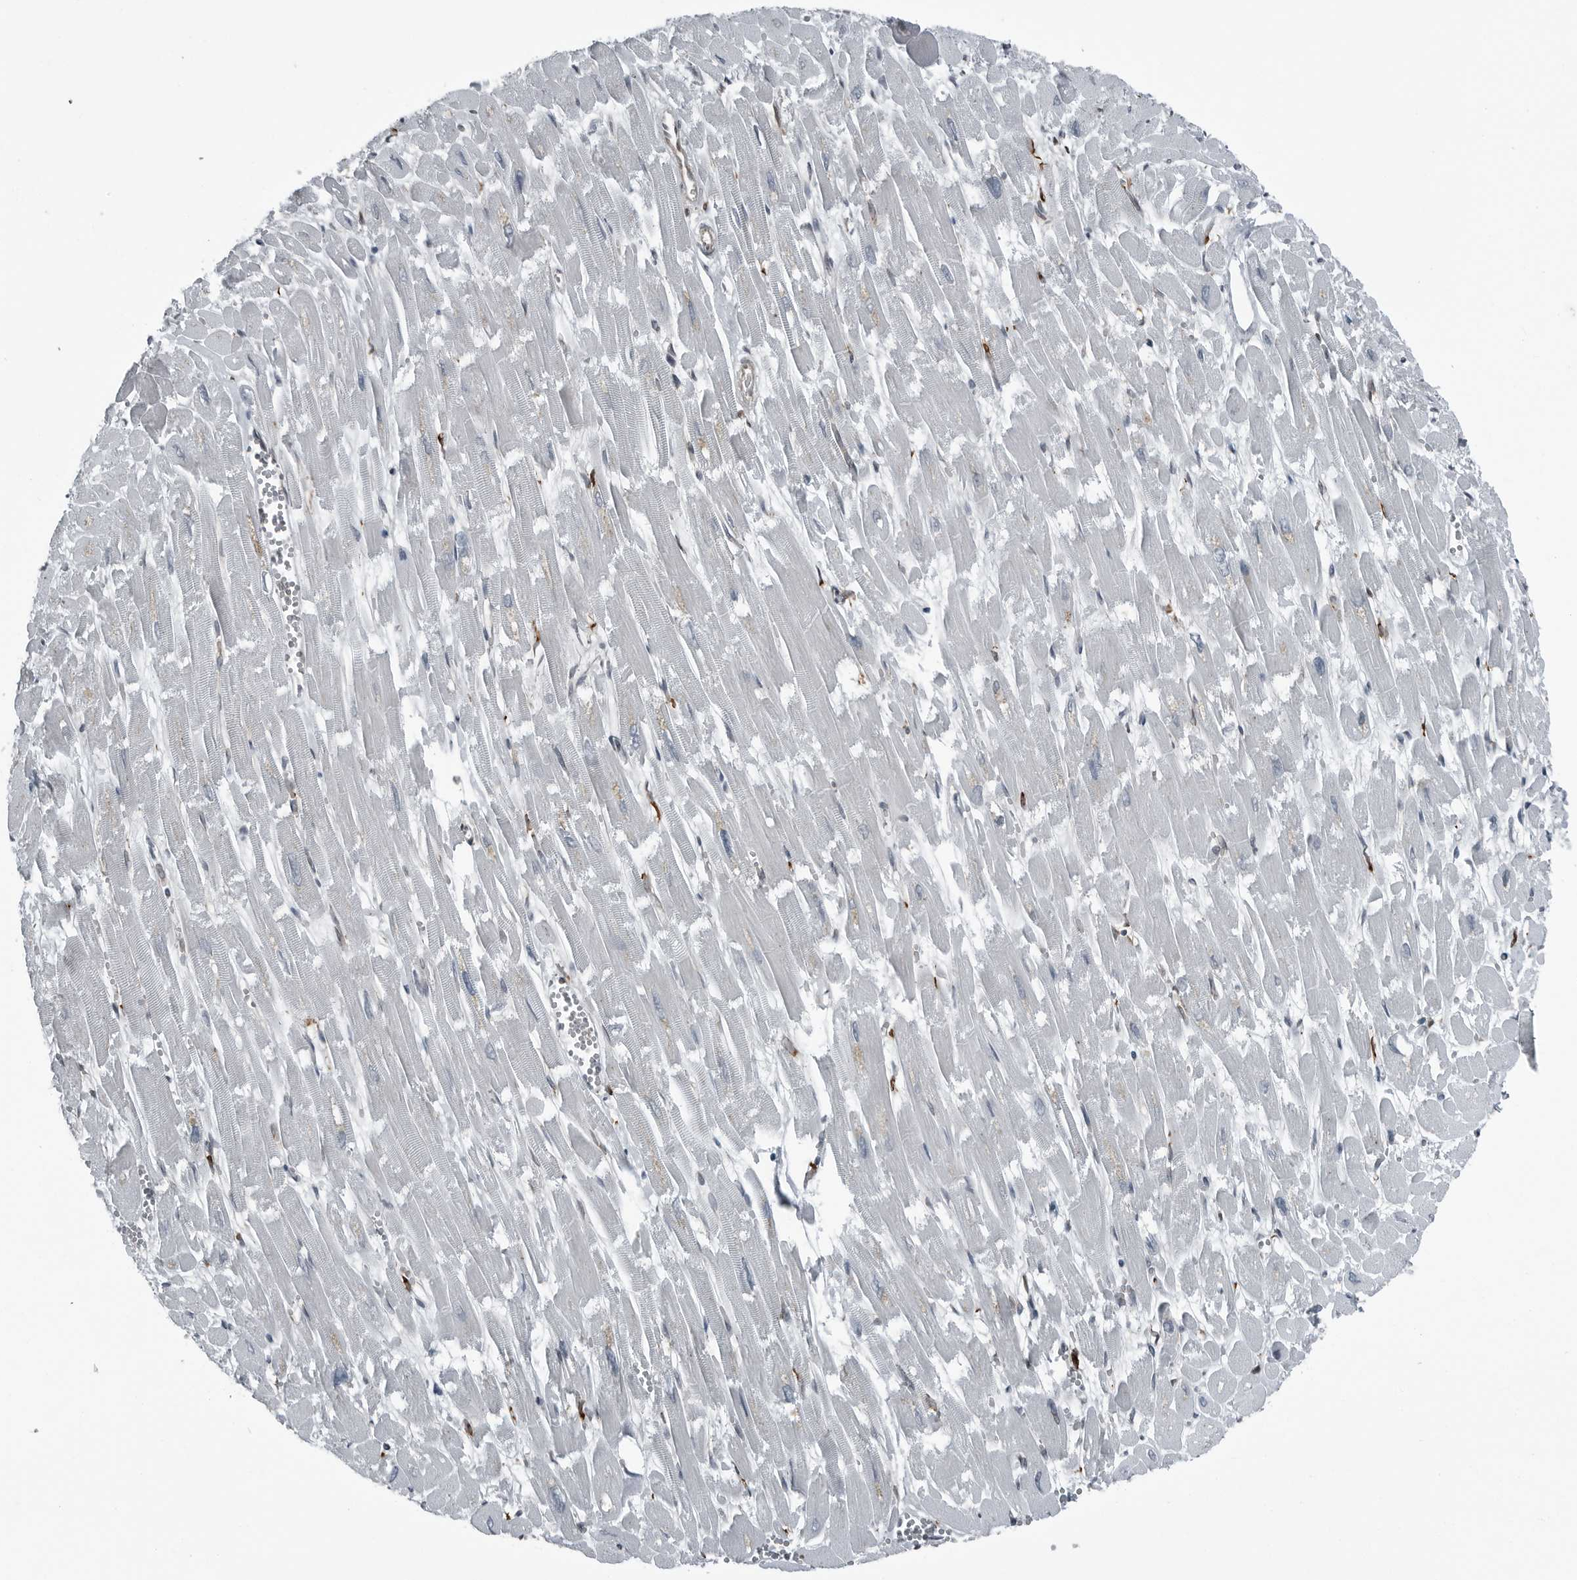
{"staining": {"intensity": "negative", "quantity": "none", "location": "none"}, "tissue": "heart muscle", "cell_type": "Cardiomyocytes", "image_type": "normal", "snomed": [{"axis": "morphology", "description": "Normal tissue, NOS"}, {"axis": "topography", "description": "Heart"}], "caption": "IHC of unremarkable heart muscle demonstrates no expression in cardiomyocytes.", "gene": "CEP85", "patient": {"sex": "male", "age": 54}}